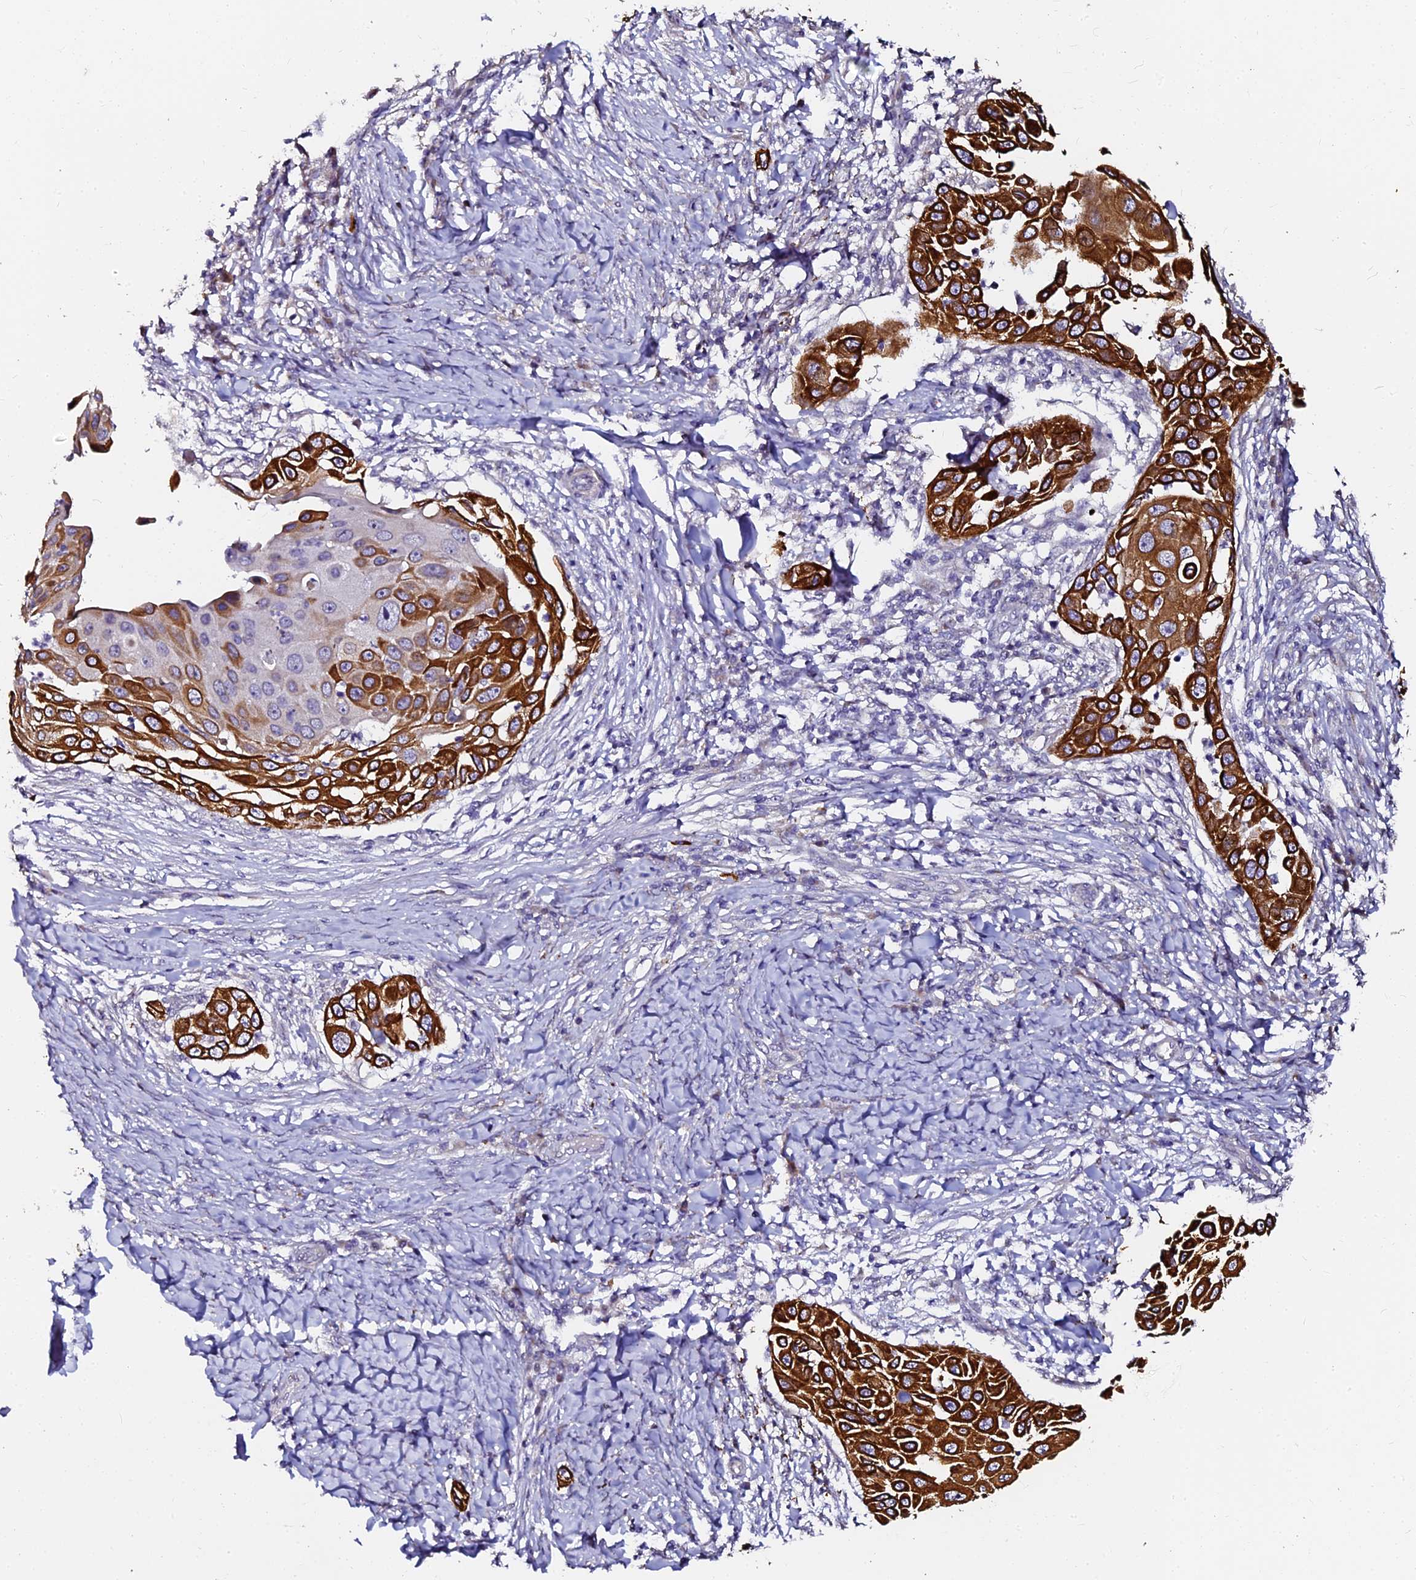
{"staining": {"intensity": "strong", "quantity": ">75%", "location": "cytoplasmic/membranous"}, "tissue": "skin cancer", "cell_type": "Tumor cells", "image_type": "cancer", "snomed": [{"axis": "morphology", "description": "Squamous cell carcinoma, NOS"}, {"axis": "topography", "description": "Skin"}], "caption": "DAB immunohistochemical staining of skin cancer displays strong cytoplasmic/membranous protein positivity in approximately >75% of tumor cells.", "gene": "GPN3", "patient": {"sex": "female", "age": 44}}